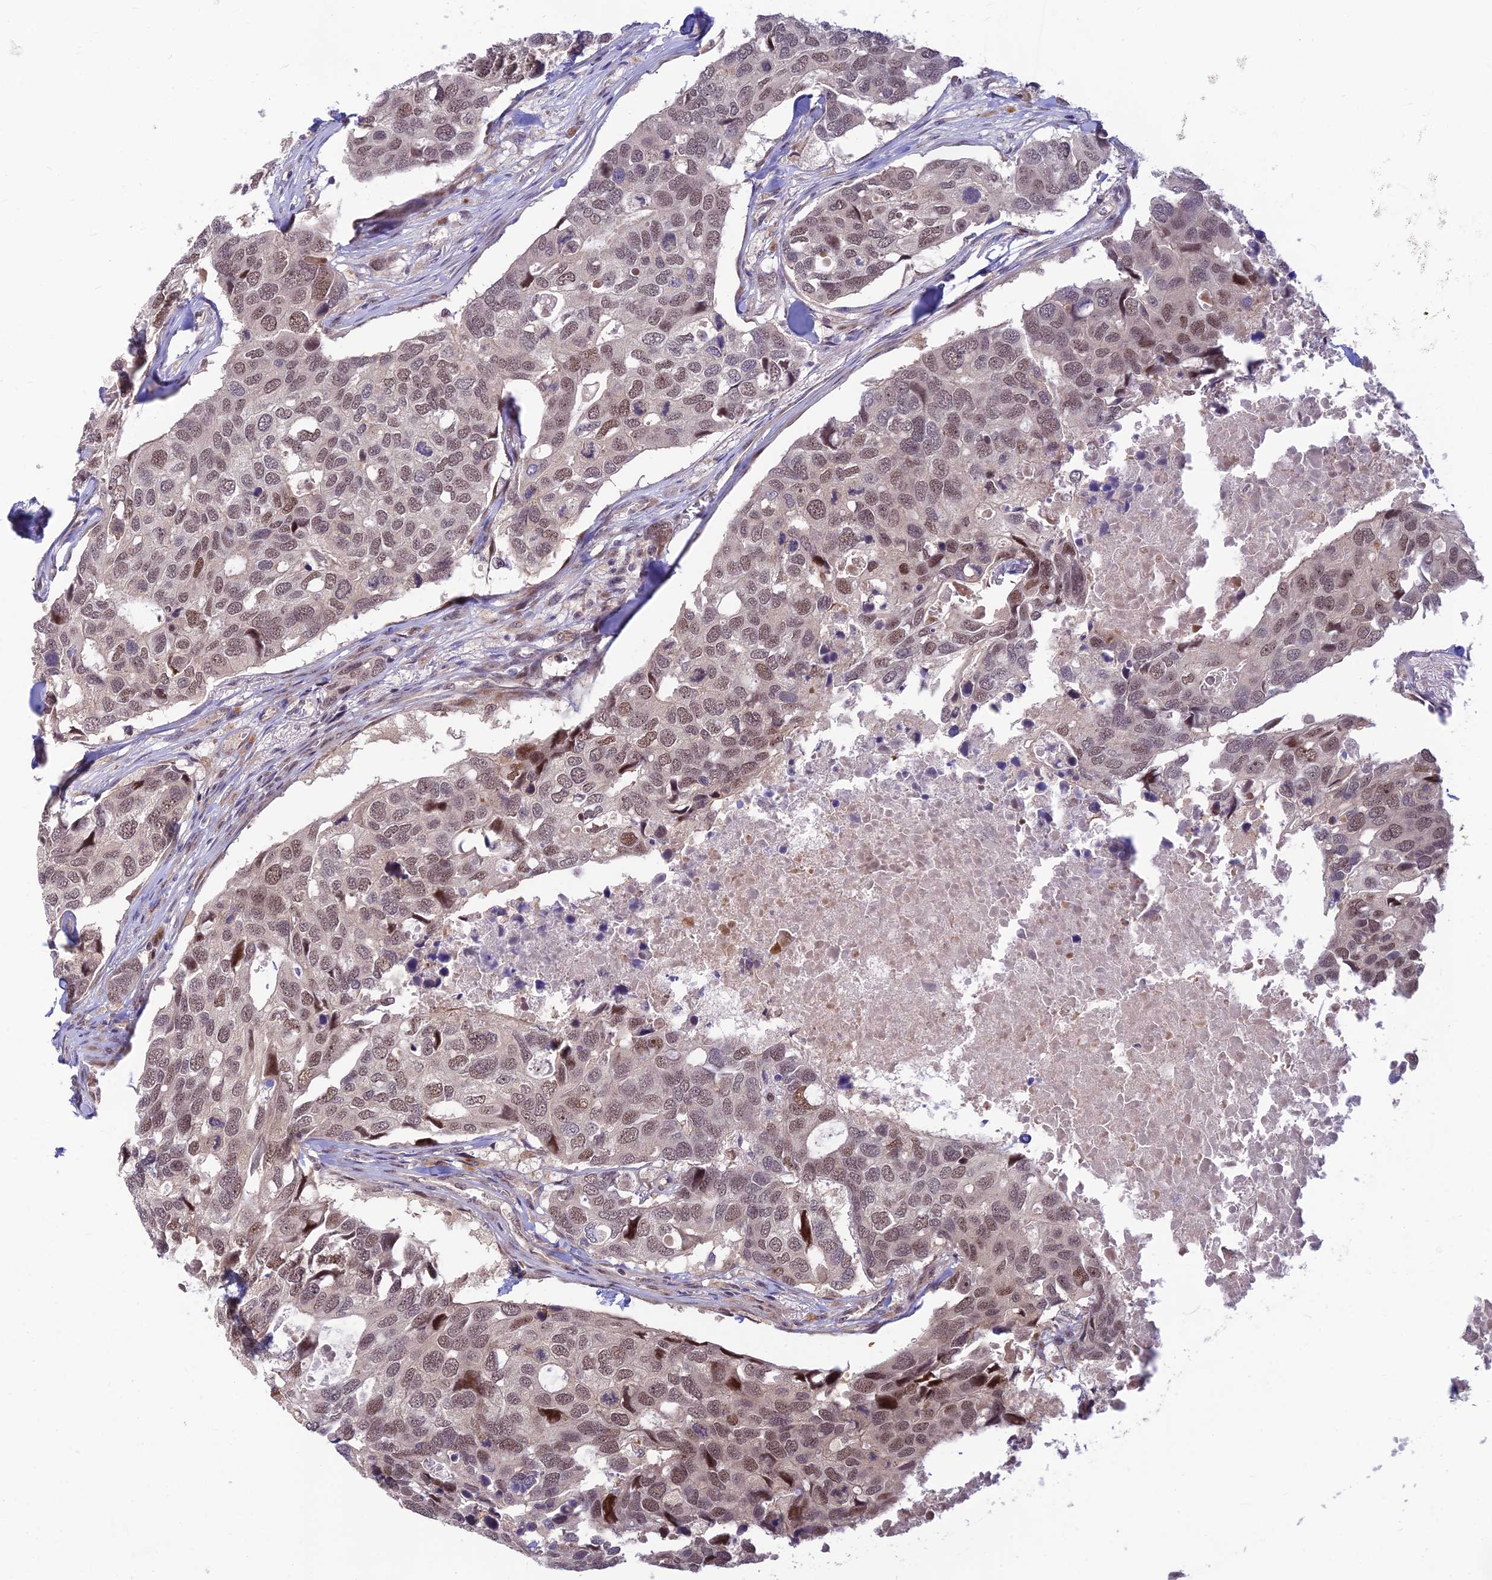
{"staining": {"intensity": "weak", "quantity": ">75%", "location": "nuclear"}, "tissue": "breast cancer", "cell_type": "Tumor cells", "image_type": "cancer", "snomed": [{"axis": "morphology", "description": "Duct carcinoma"}, {"axis": "topography", "description": "Breast"}], "caption": "A brown stain highlights weak nuclear positivity of a protein in human breast cancer (intraductal carcinoma) tumor cells.", "gene": "ASPDH", "patient": {"sex": "female", "age": 83}}